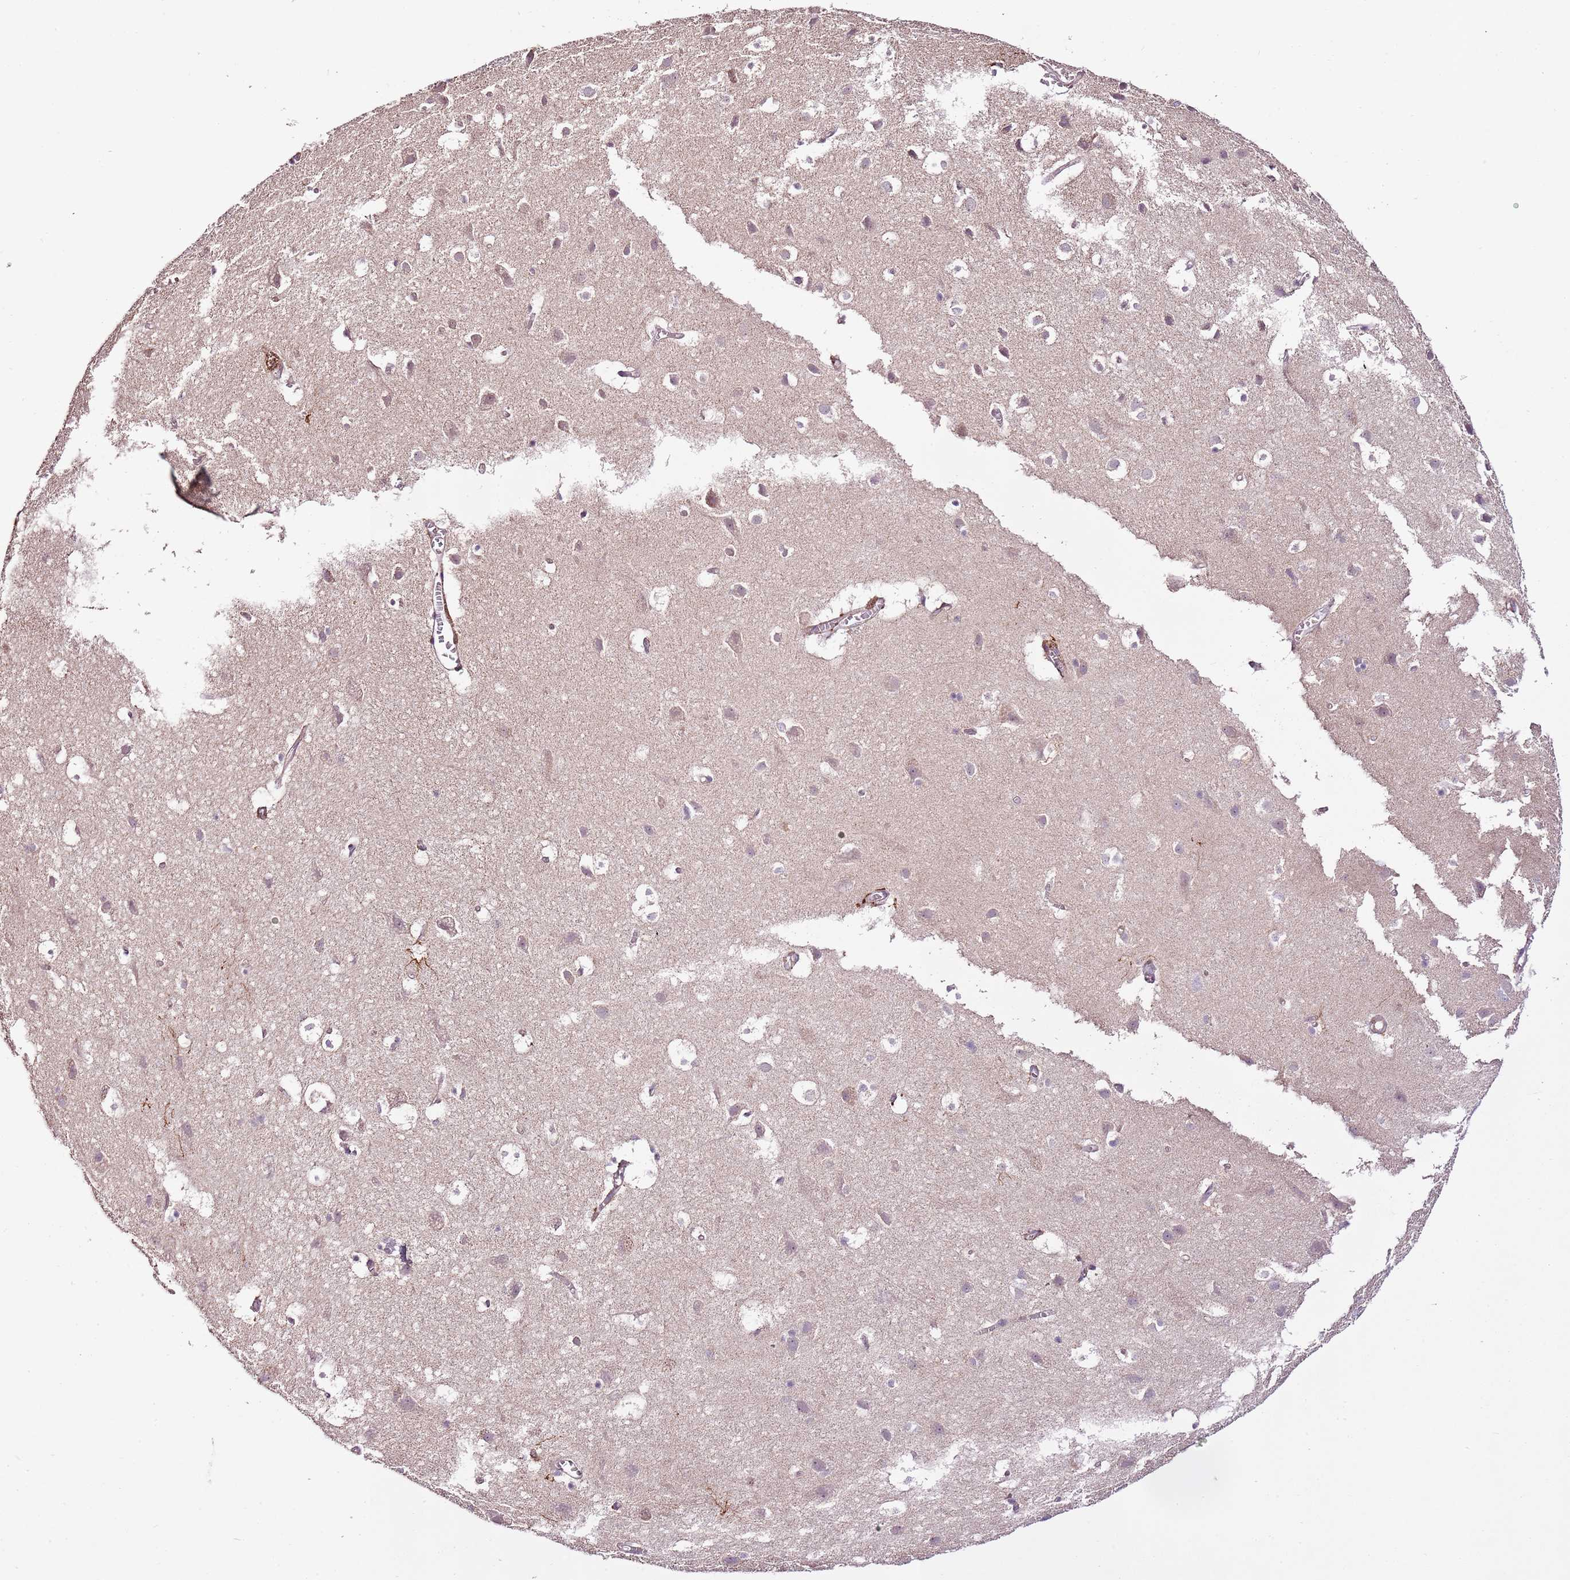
{"staining": {"intensity": "negative", "quantity": "none", "location": "none"}, "tissue": "cerebral cortex", "cell_type": "Endothelial cells", "image_type": "normal", "snomed": [{"axis": "morphology", "description": "Normal tissue, NOS"}, {"axis": "topography", "description": "Cerebral cortex"}], "caption": "Immunohistochemistry photomicrograph of benign cerebral cortex: human cerebral cortex stained with DAB exhibits no significant protein staining in endothelial cells.", "gene": "CMKLR1", "patient": {"sex": "male", "age": 54}}